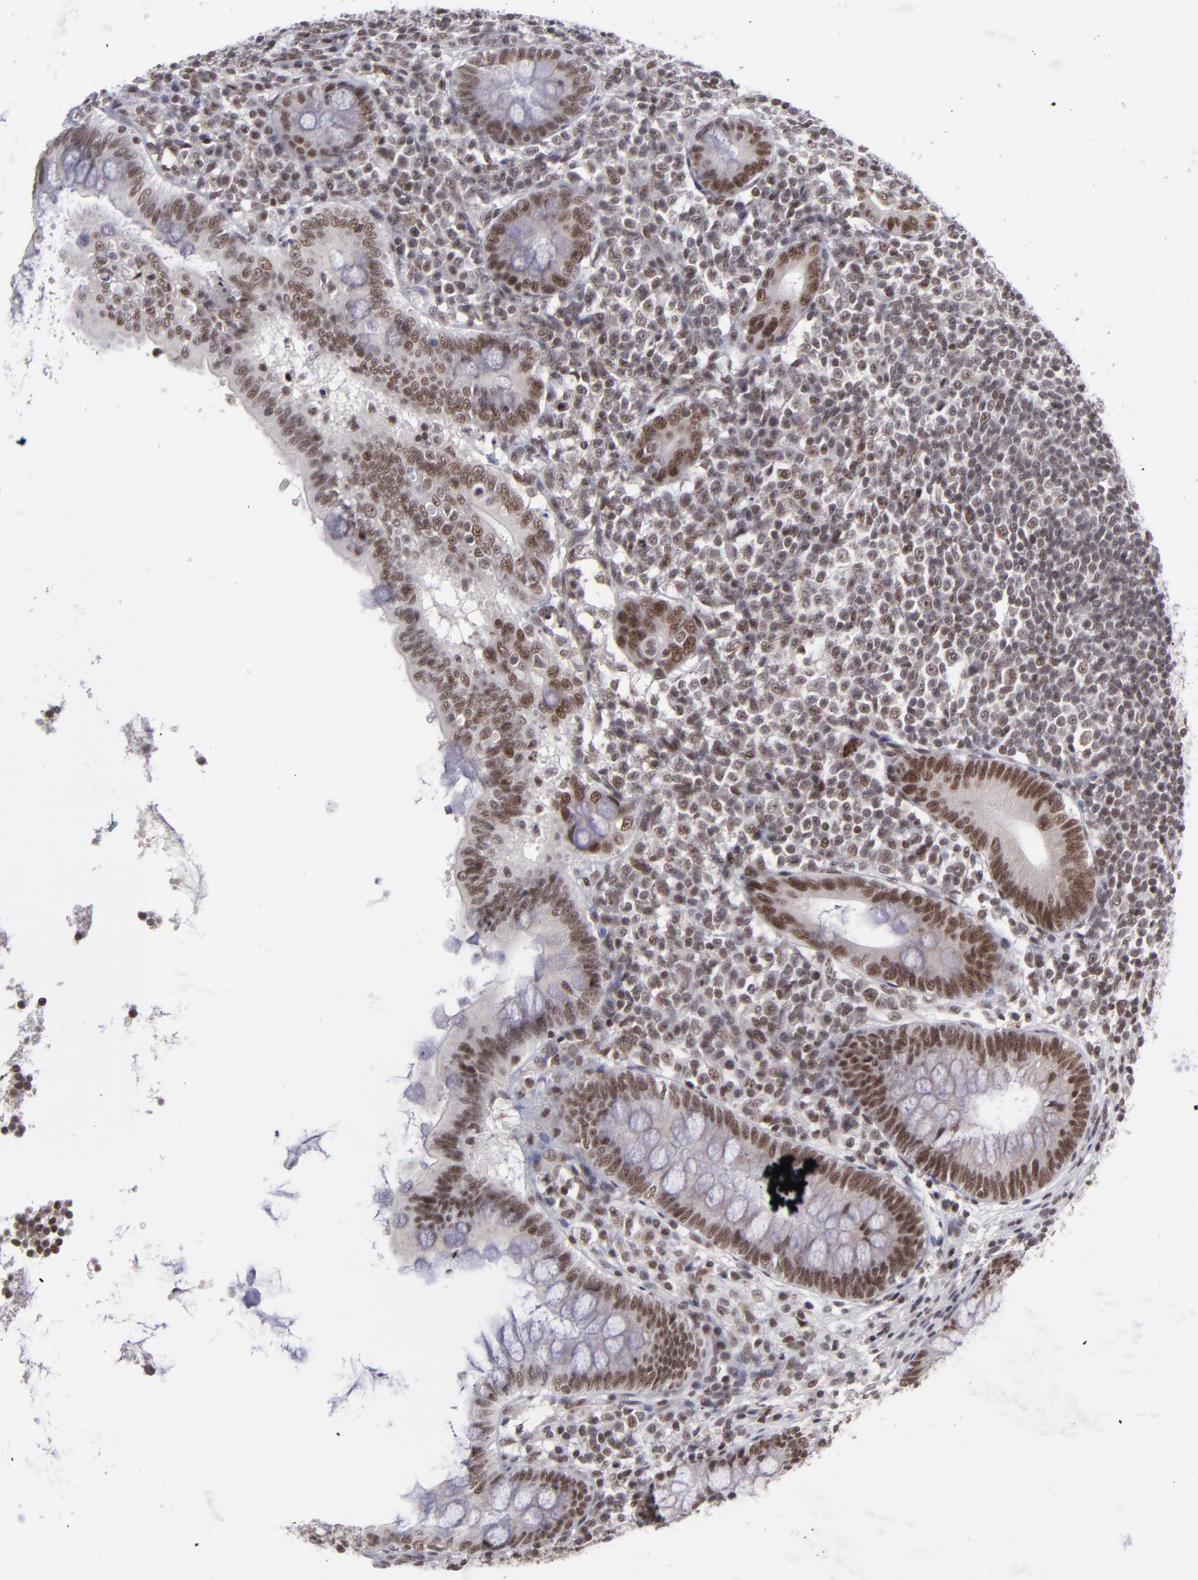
{"staining": {"intensity": "moderate", "quantity": ">75%", "location": "nuclear"}, "tissue": "appendix", "cell_type": "Glandular cells", "image_type": "normal", "snomed": [{"axis": "morphology", "description": "Normal tissue, NOS"}, {"axis": "topography", "description": "Appendix"}], "caption": "Immunohistochemical staining of benign human appendix exhibits medium levels of moderate nuclear expression in approximately >75% of glandular cells.", "gene": "MLLT3", "patient": {"sex": "female", "age": 66}}